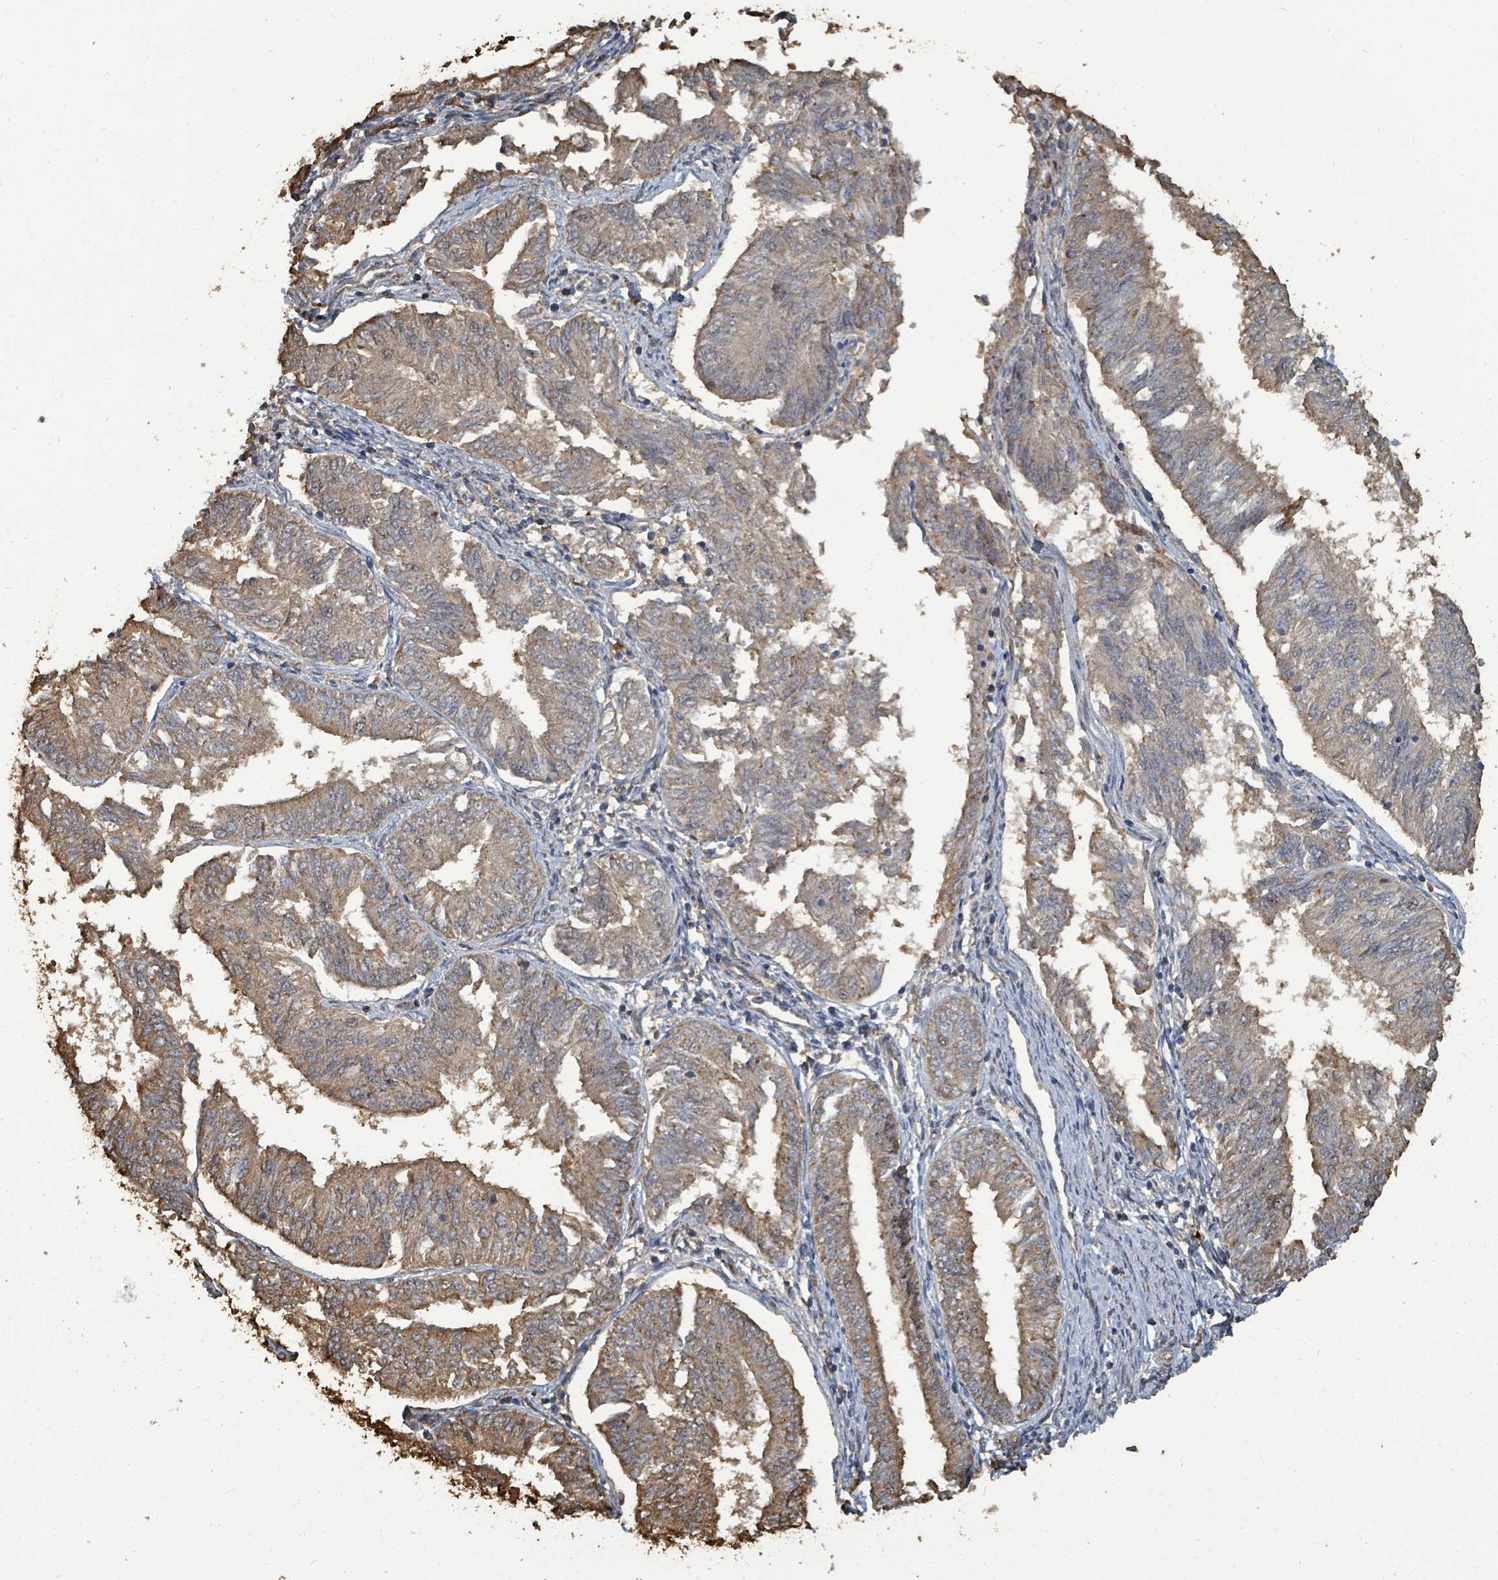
{"staining": {"intensity": "moderate", "quantity": ">75%", "location": "cytoplasmic/membranous"}, "tissue": "endometrial cancer", "cell_type": "Tumor cells", "image_type": "cancer", "snomed": [{"axis": "morphology", "description": "Adenocarcinoma, NOS"}, {"axis": "topography", "description": "Endometrium"}], "caption": "The image displays staining of adenocarcinoma (endometrial), revealing moderate cytoplasmic/membranous protein staining (brown color) within tumor cells. Using DAB (3,3'-diaminobenzidine) (brown) and hematoxylin (blue) stains, captured at high magnification using brightfield microscopy.", "gene": "C6orf52", "patient": {"sex": "female", "age": 58}}